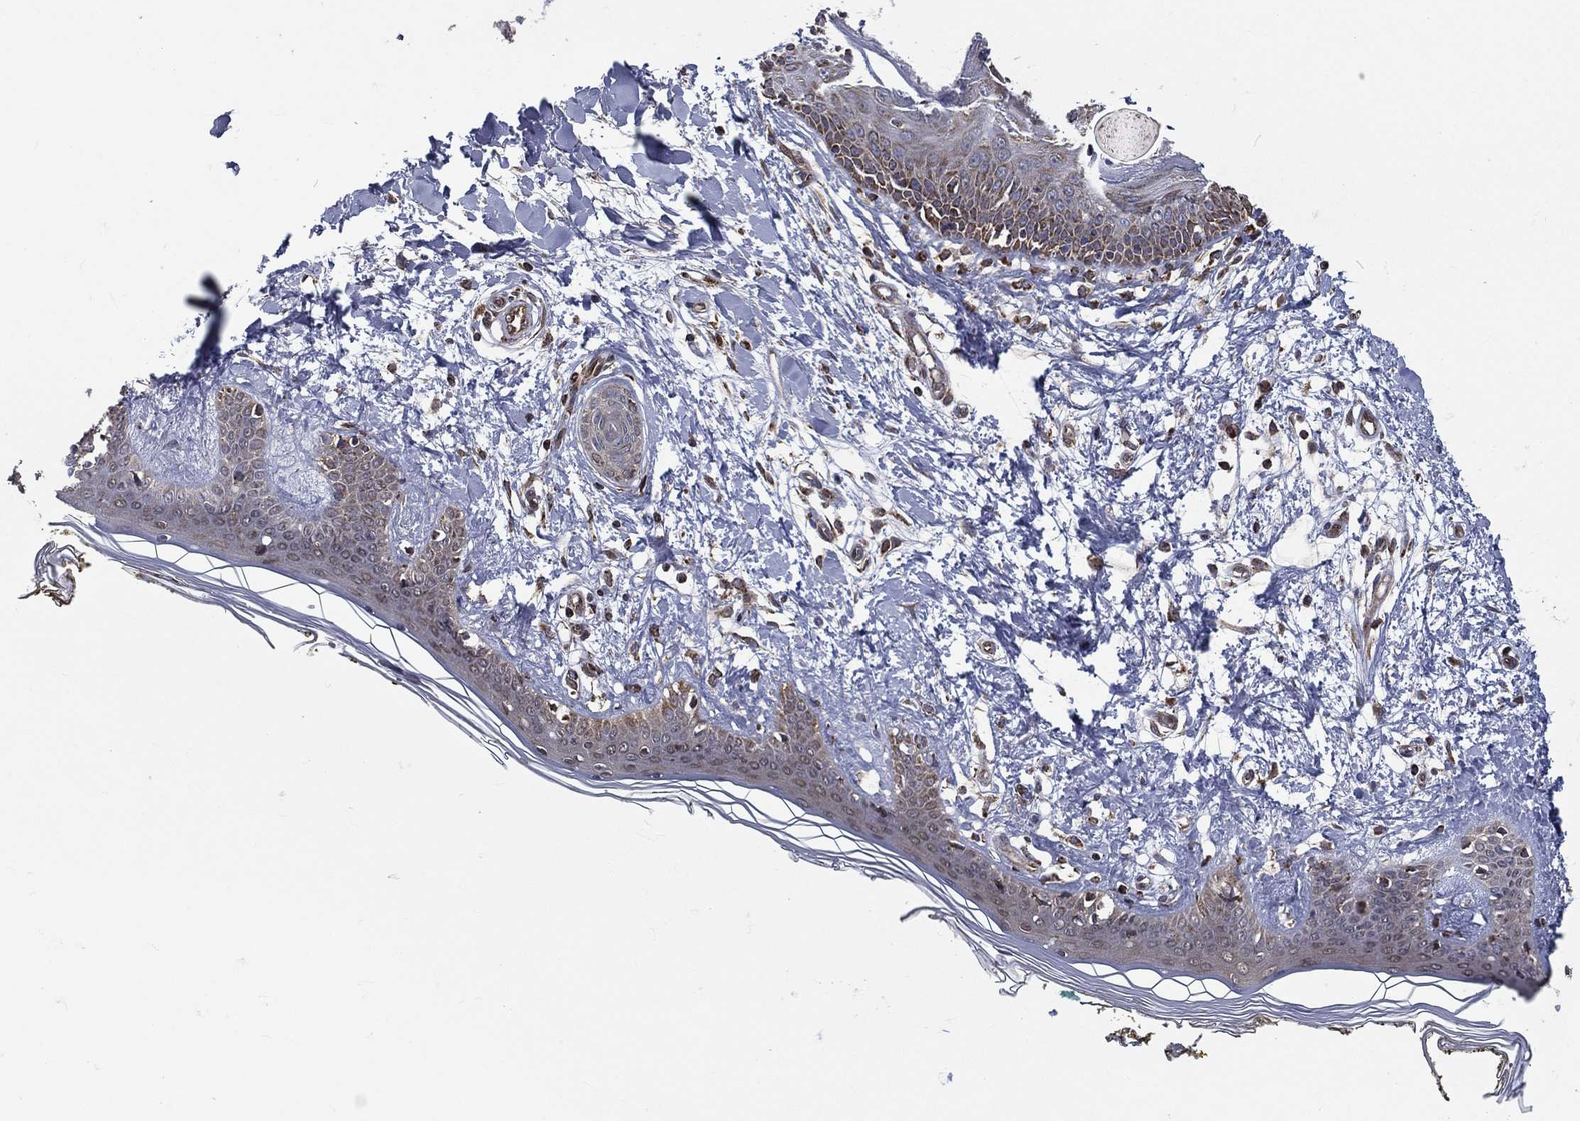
{"staining": {"intensity": "negative", "quantity": "none", "location": "none"}, "tissue": "skin", "cell_type": "Fibroblasts", "image_type": "normal", "snomed": [{"axis": "morphology", "description": "Normal tissue, NOS"}, {"axis": "morphology", "description": "Malignant melanoma, NOS"}, {"axis": "topography", "description": "Skin"}], "caption": "IHC of benign skin shows no staining in fibroblasts.", "gene": "ENSG00000288684", "patient": {"sex": "female", "age": 34}}